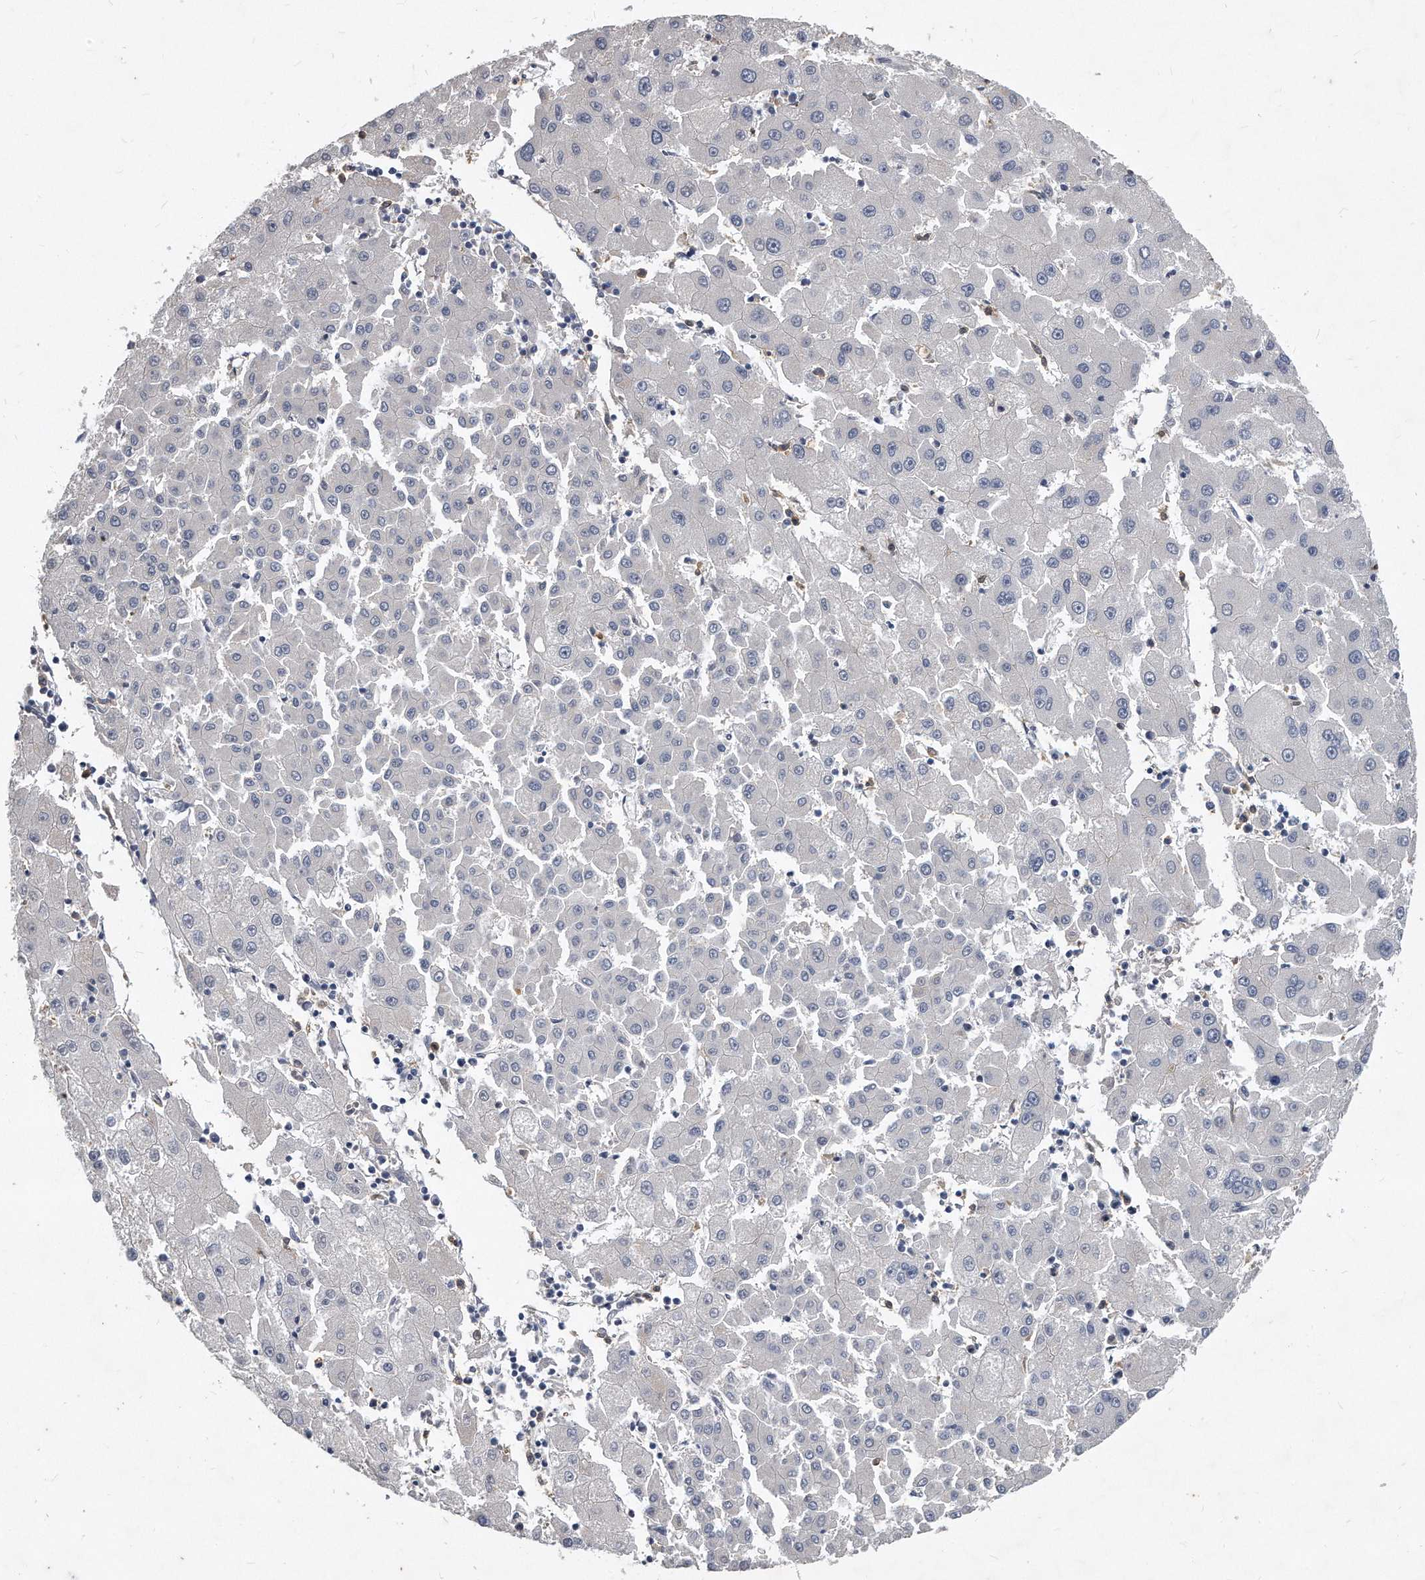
{"staining": {"intensity": "negative", "quantity": "none", "location": "none"}, "tissue": "liver cancer", "cell_type": "Tumor cells", "image_type": "cancer", "snomed": [{"axis": "morphology", "description": "Carcinoma, Hepatocellular, NOS"}, {"axis": "topography", "description": "Liver"}], "caption": "Immunohistochemistry of liver cancer displays no positivity in tumor cells. (Immunohistochemistry, brightfield microscopy, high magnification).", "gene": "HOMER3", "patient": {"sex": "male", "age": 72}}